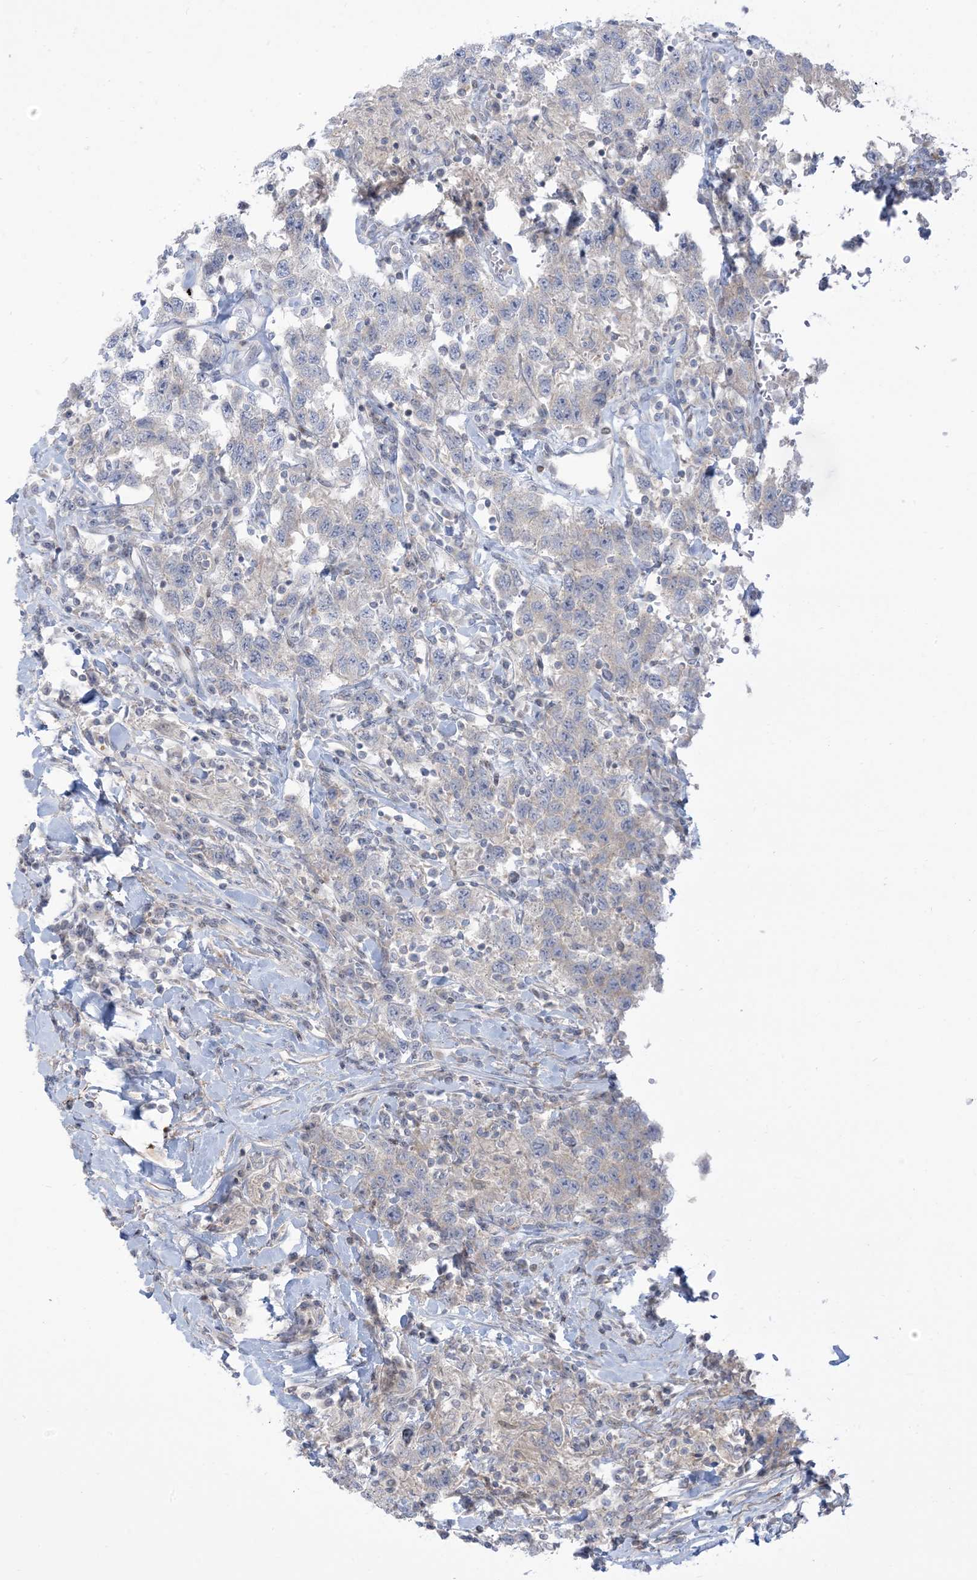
{"staining": {"intensity": "negative", "quantity": "none", "location": "none"}, "tissue": "testis cancer", "cell_type": "Tumor cells", "image_type": "cancer", "snomed": [{"axis": "morphology", "description": "Seminoma, NOS"}, {"axis": "topography", "description": "Testis"}], "caption": "Histopathology image shows no protein positivity in tumor cells of testis seminoma tissue.", "gene": "AFTPH", "patient": {"sex": "male", "age": 41}}